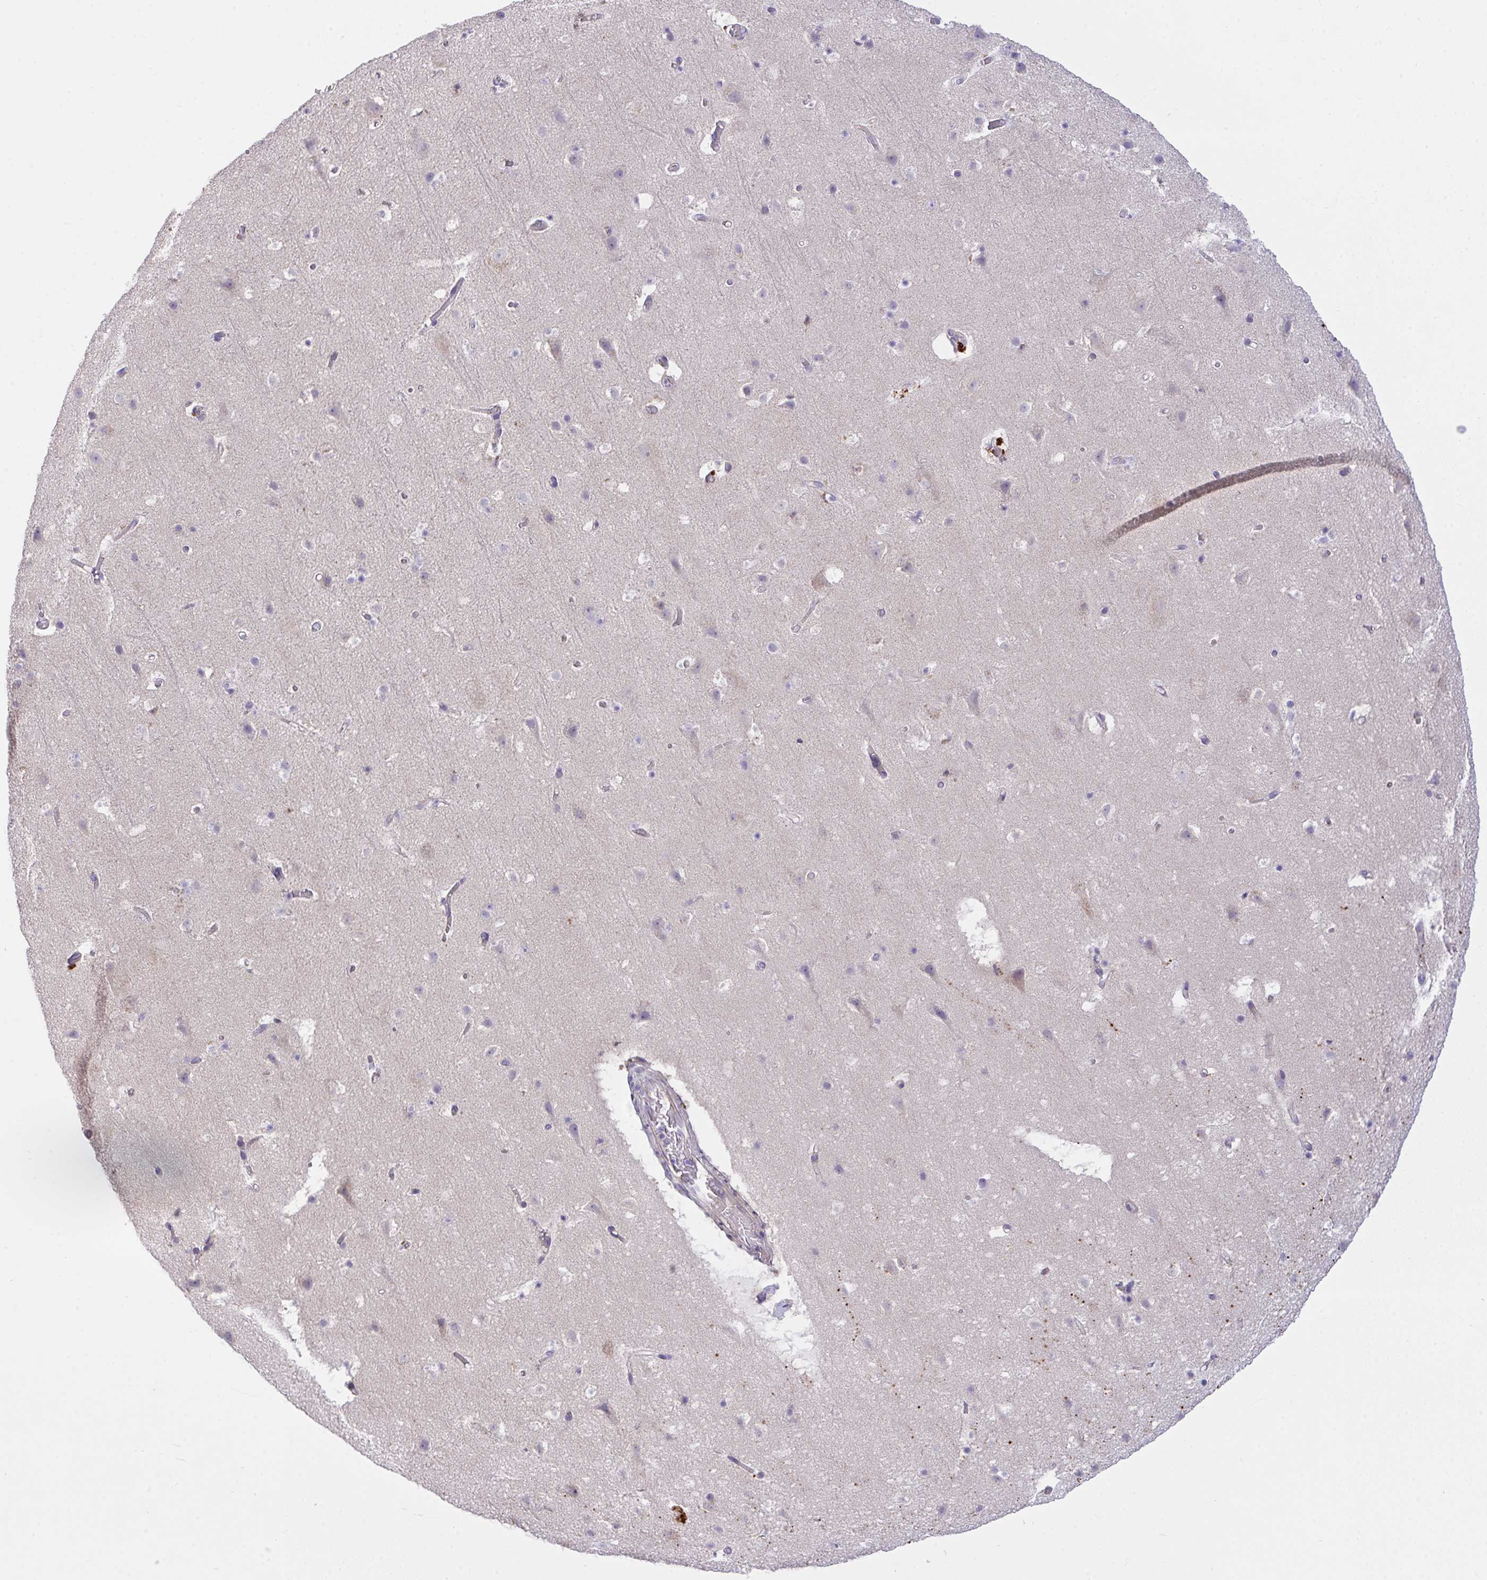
{"staining": {"intensity": "negative", "quantity": "none", "location": "none"}, "tissue": "cerebral cortex", "cell_type": "Endothelial cells", "image_type": "normal", "snomed": [{"axis": "morphology", "description": "Normal tissue, NOS"}, {"axis": "topography", "description": "Cerebral cortex"}], "caption": "Protein analysis of normal cerebral cortex reveals no significant staining in endothelial cells.", "gene": "ZNF581", "patient": {"sex": "female", "age": 42}}